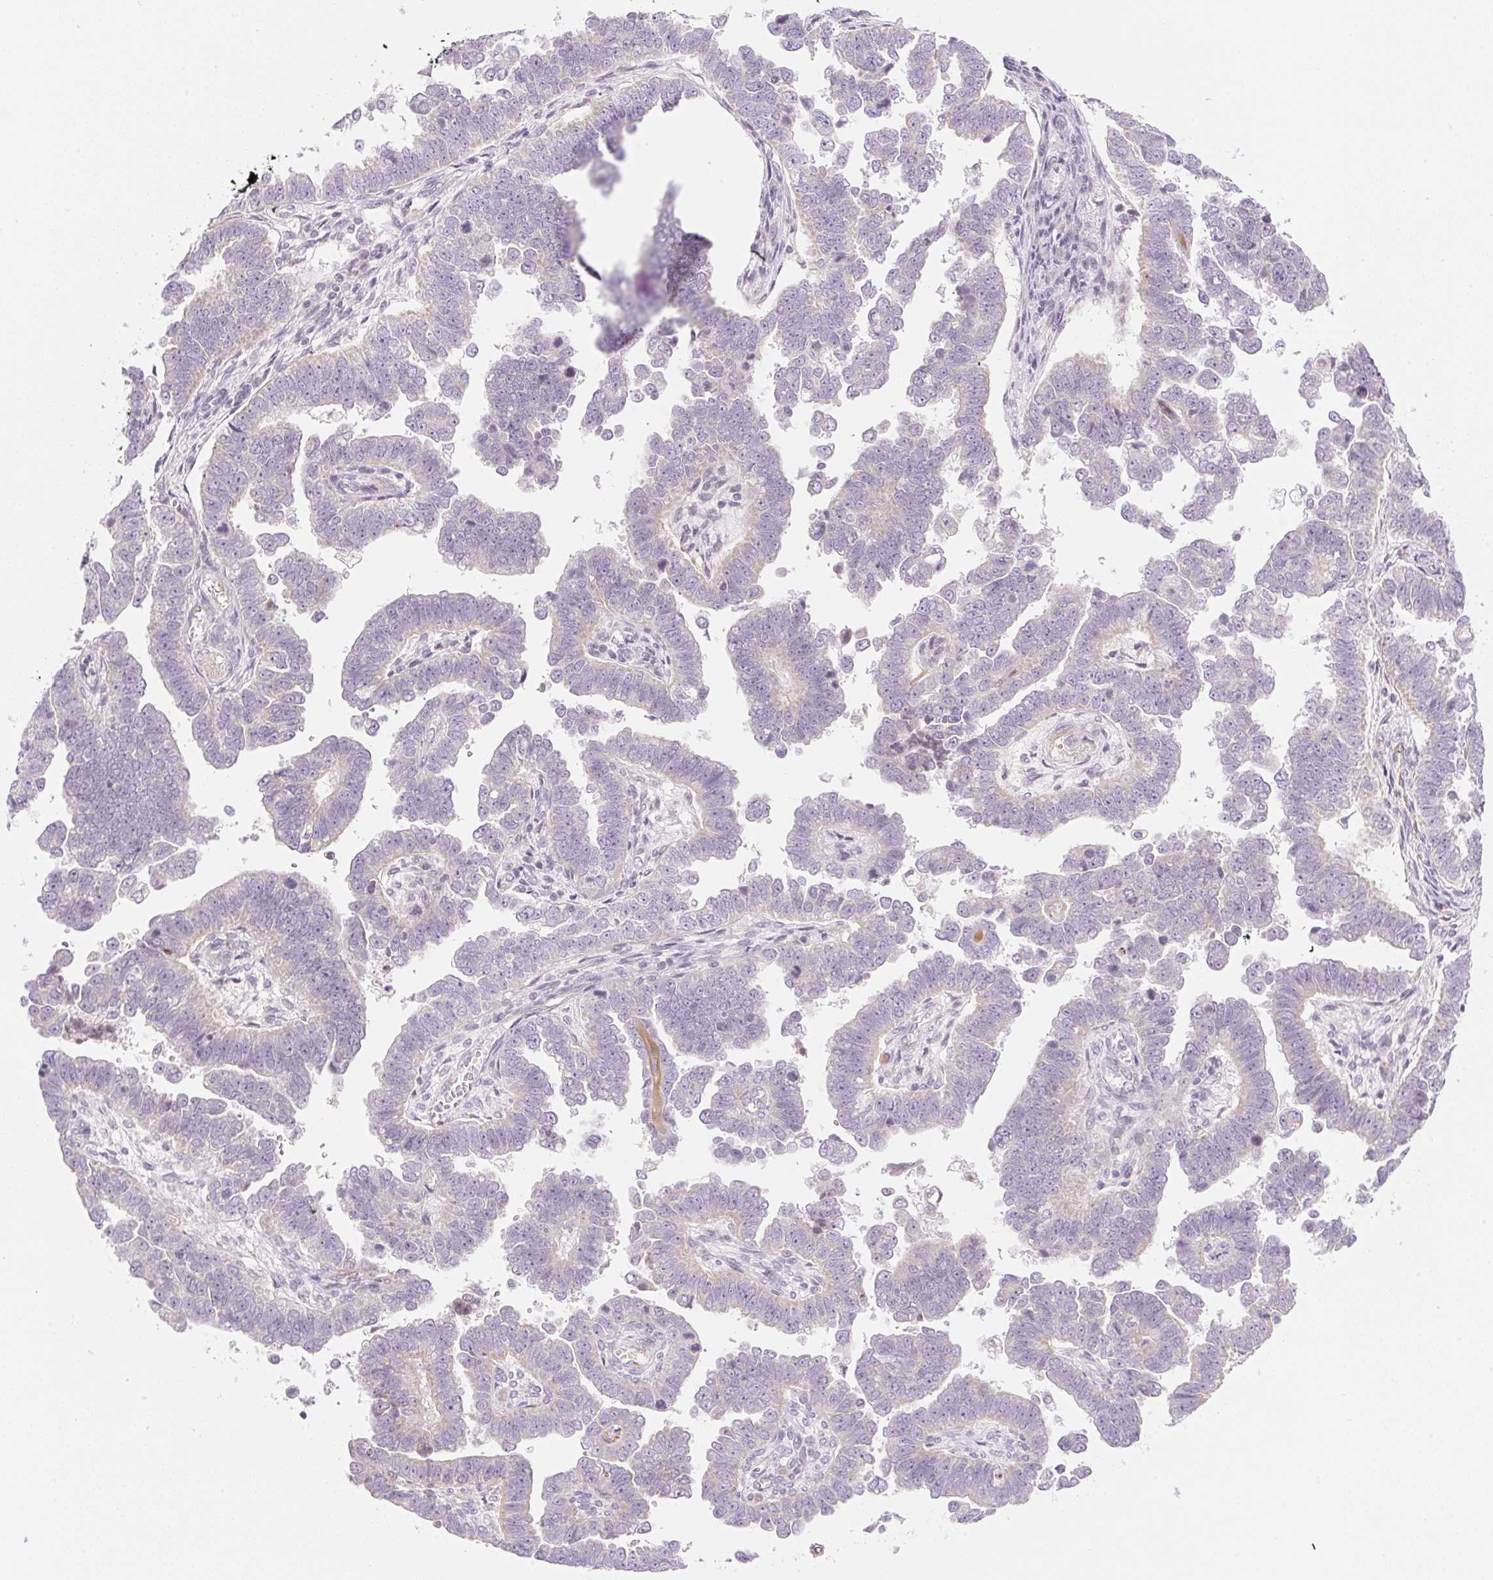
{"staining": {"intensity": "weak", "quantity": "<25%", "location": "cytoplasmic/membranous"}, "tissue": "endometrial cancer", "cell_type": "Tumor cells", "image_type": "cancer", "snomed": [{"axis": "morphology", "description": "Adenocarcinoma, NOS"}, {"axis": "topography", "description": "Endometrium"}], "caption": "This is an immunohistochemistry histopathology image of endometrial cancer. There is no positivity in tumor cells.", "gene": "CASKIN1", "patient": {"sex": "female", "age": 75}}